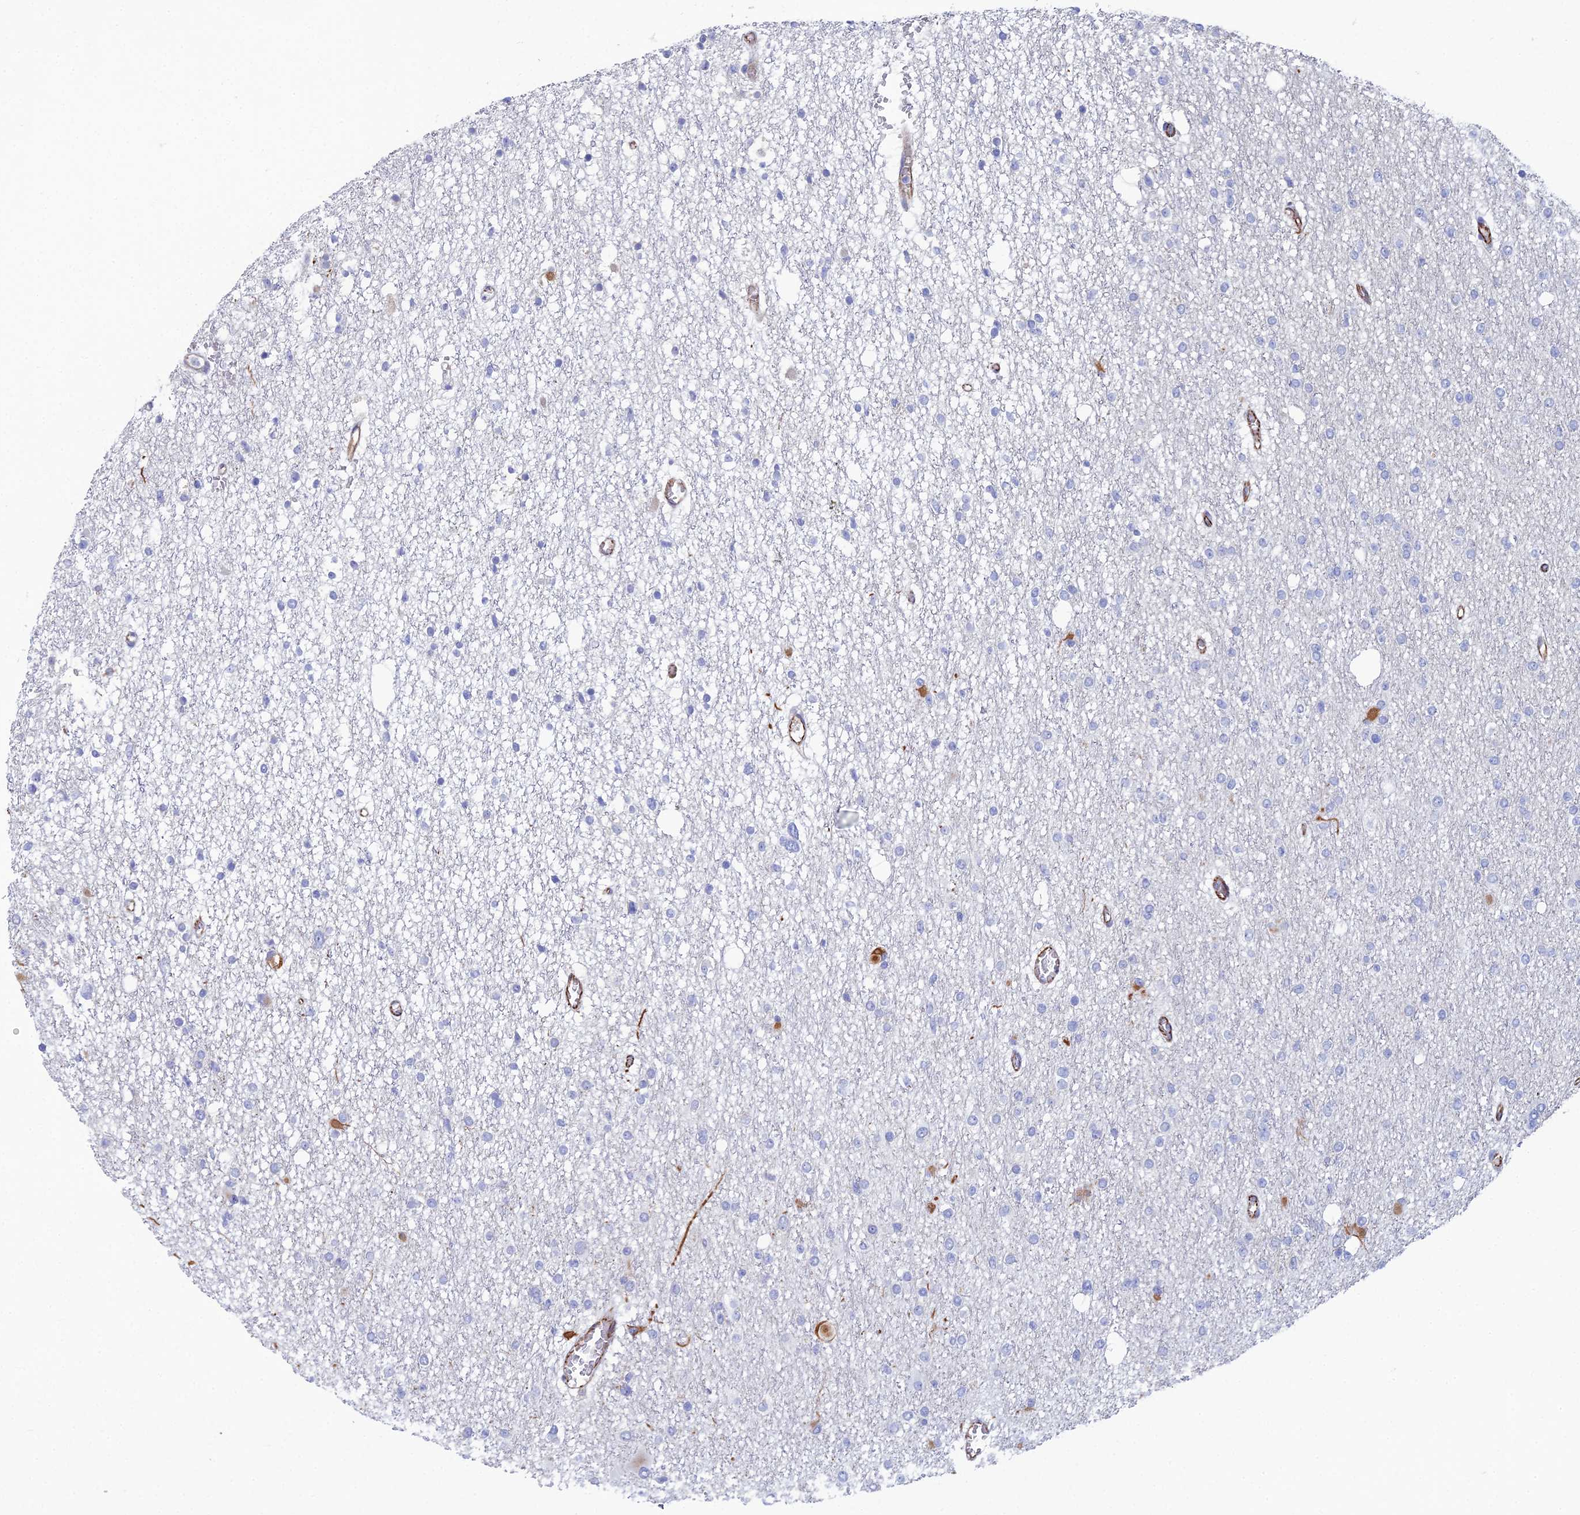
{"staining": {"intensity": "negative", "quantity": "none", "location": "none"}, "tissue": "glioma", "cell_type": "Tumor cells", "image_type": "cancer", "snomed": [{"axis": "morphology", "description": "Glioma, malignant, Low grade"}, {"axis": "topography", "description": "Brain"}], "caption": "The histopathology image reveals no significant staining in tumor cells of glioma.", "gene": "CLVS2", "patient": {"sex": "female", "age": 22}}